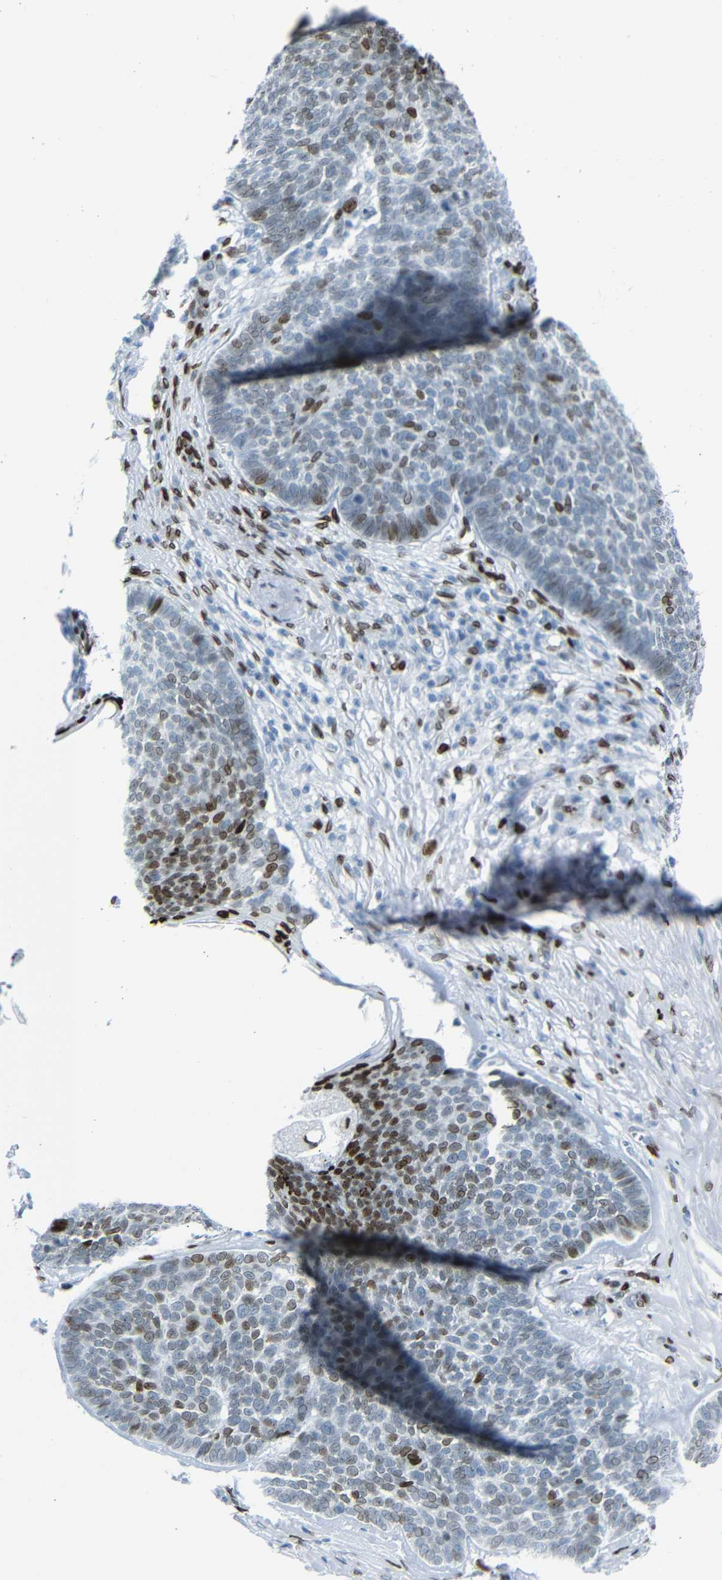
{"staining": {"intensity": "strong", "quantity": "<25%", "location": "nuclear"}, "tissue": "skin cancer", "cell_type": "Tumor cells", "image_type": "cancer", "snomed": [{"axis": "morphology", "description": "Basal cell carcinoma"}, {"axis": "topography", "description": "Skin"}], "caption": "Skin basal cell carcinoma stained with immunohistochemistry exhibits strong nuclear positivity in about <25% of tumor cells. (Brightfield microscopy of DAB IHC at high magnification).", "gene": "NPIPB15", "patient": {"sex": "male", "age": 84}}